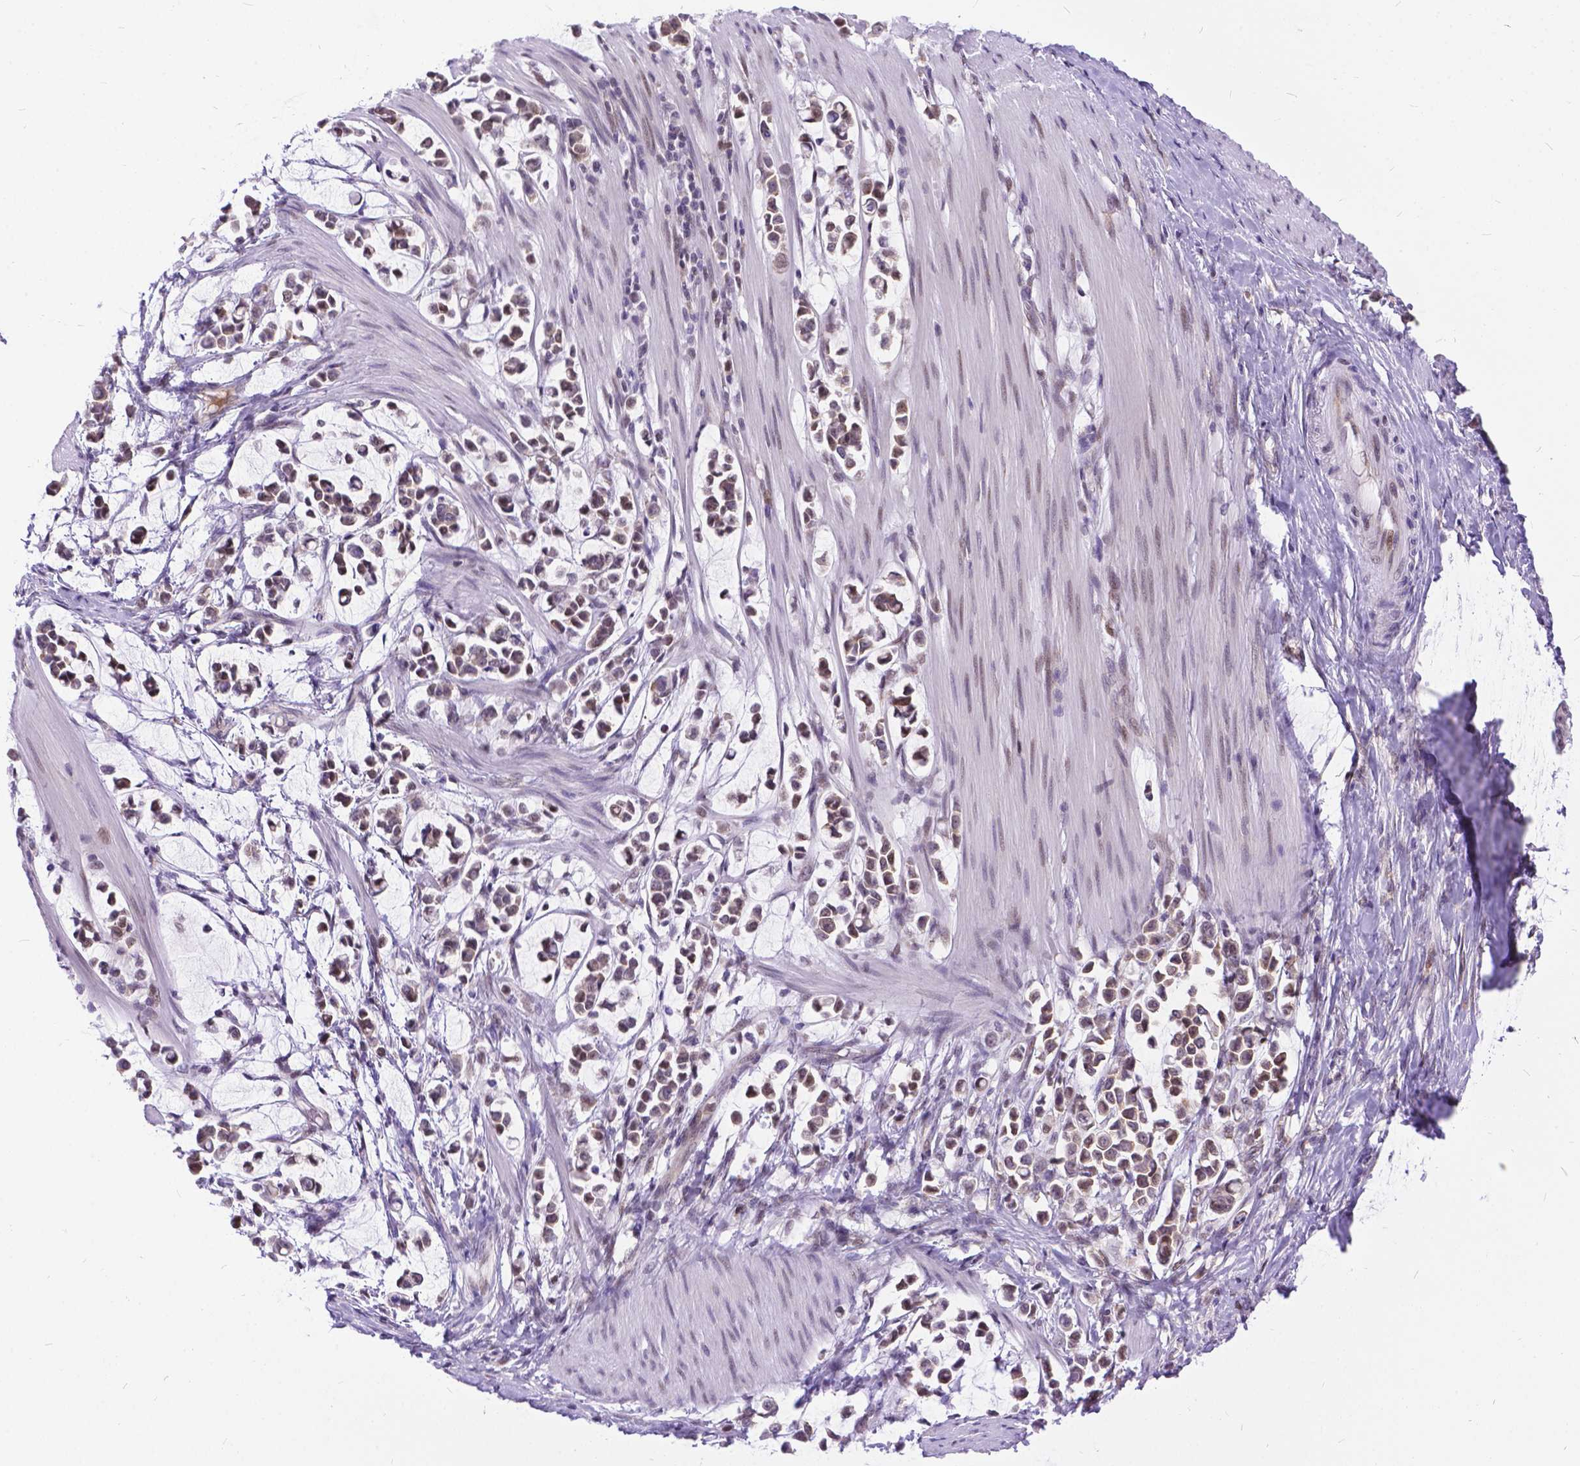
{"staining": {"intensity": "weak", "quantity": ">75%", "location": "nuclear"}, "tissue": "stomach cancer", "cell_type": "Tumor cells", "image_type": "cancer", "snomed": [{"axis": "morphology", "description": "Adenocarcinoma, NOS"}, {"axis": "topography", "description": "Stomach"}], "caption": "High-power microscopy captured an immunohistochemistry image of stomach adenocarcinoma, revealing weak nuclear expression in about >75% of tumor cells. The protein of interest is shown in brown color, while the nuclei are stained blue.", "gene": "FAM124B", "patient": {"sex": "male", "age": 82}}